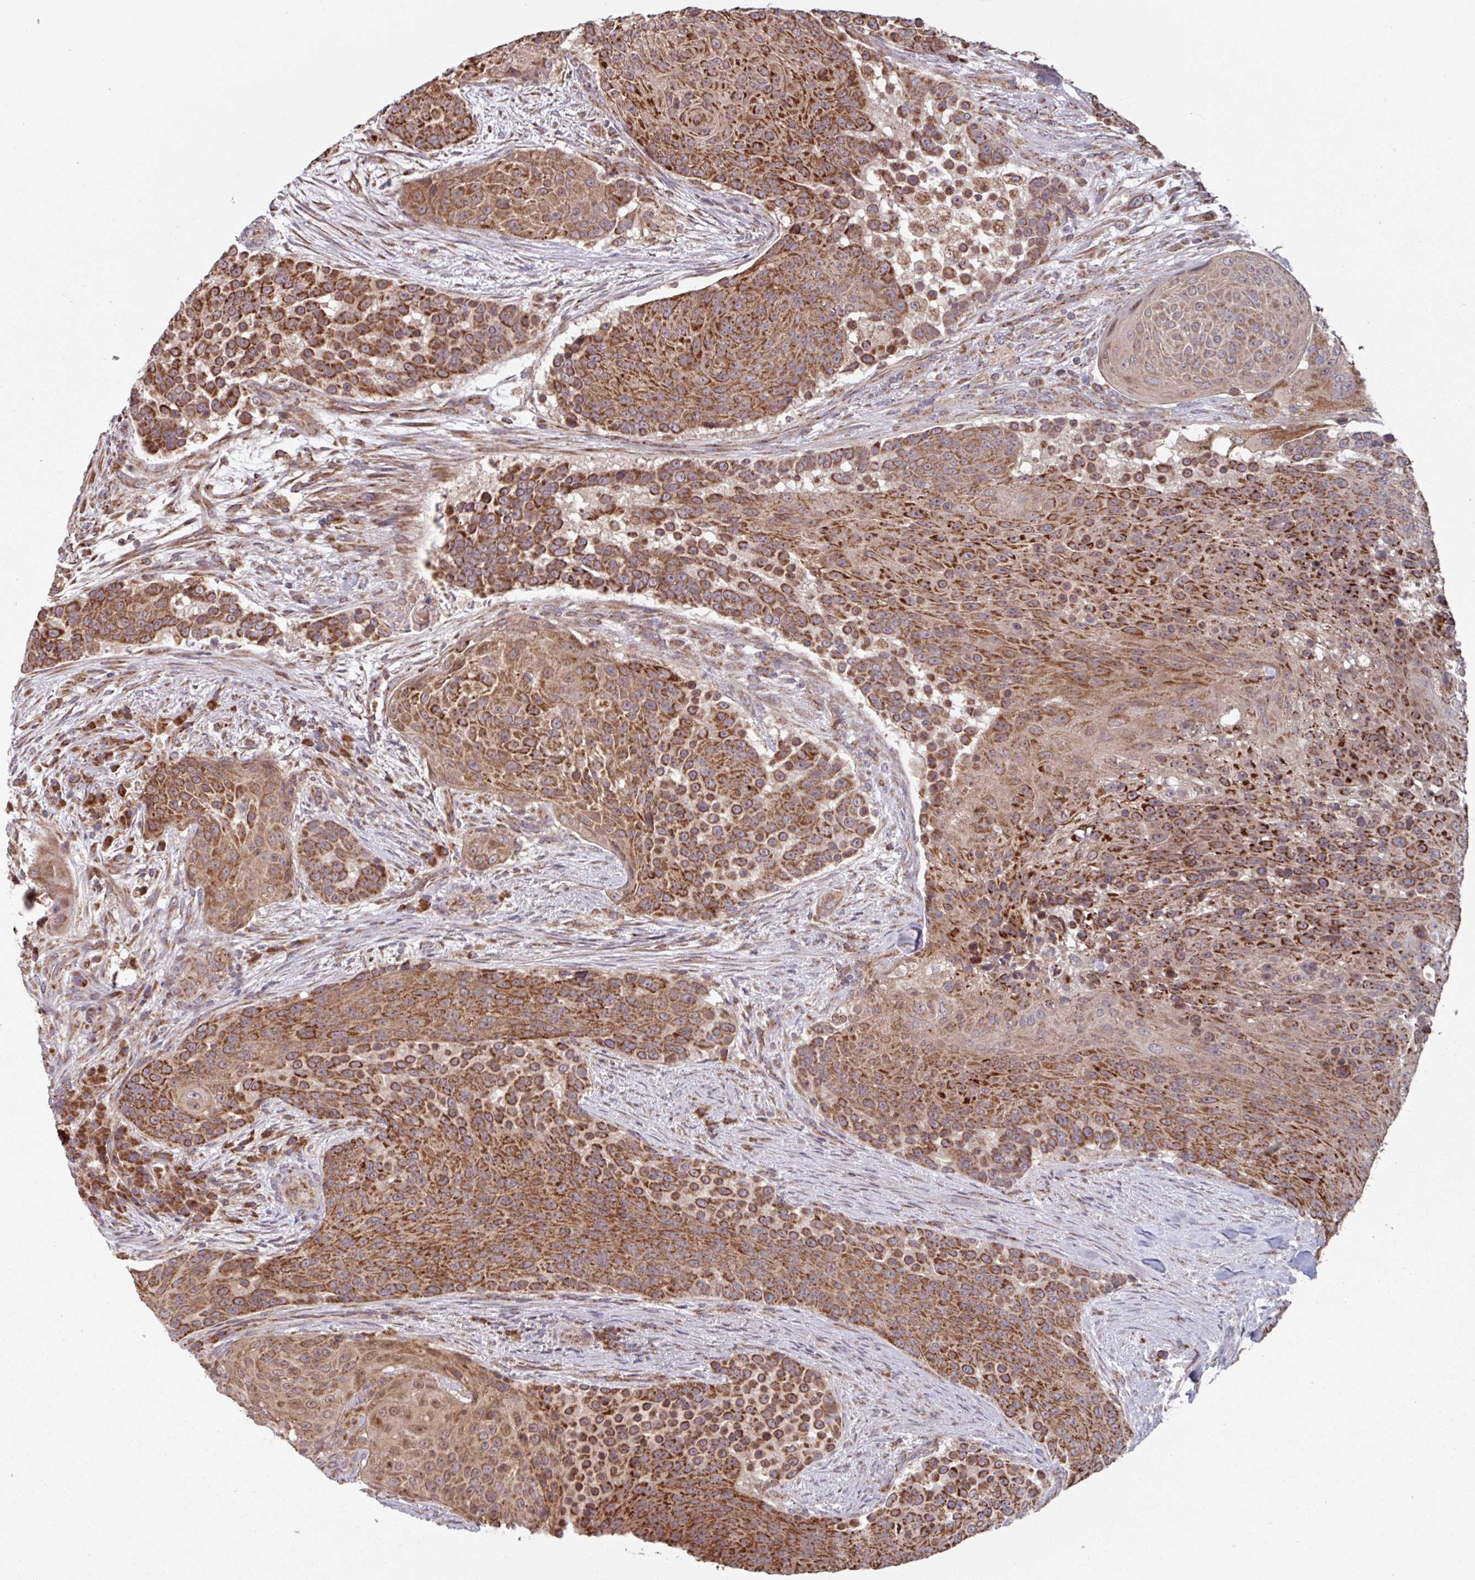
{"staining": {"intensity": "strong", "quantity": ">75%", "location": "cytoplasmic/membranous"}, "tissue": "urothelial cancer", "cell_type": "Tumor cells", "image_type": "cancer", "snomed": [{"axis": "morphology", "description": "Urothelial carcinoma, High grade"}, {"axis": "topography", "description": "Urinary bladder"}], "caption": "Immunohistochemical staining of human urothelial cancer reveals high levels of strong cytoplasmic/membranous protein expression in approximately >75% of tumor cells. (DAB IHC, brown staining for protein, blue staining for nuclei).", "gene": "COX7C", "patient": {"sex": "female", "age": 63}}